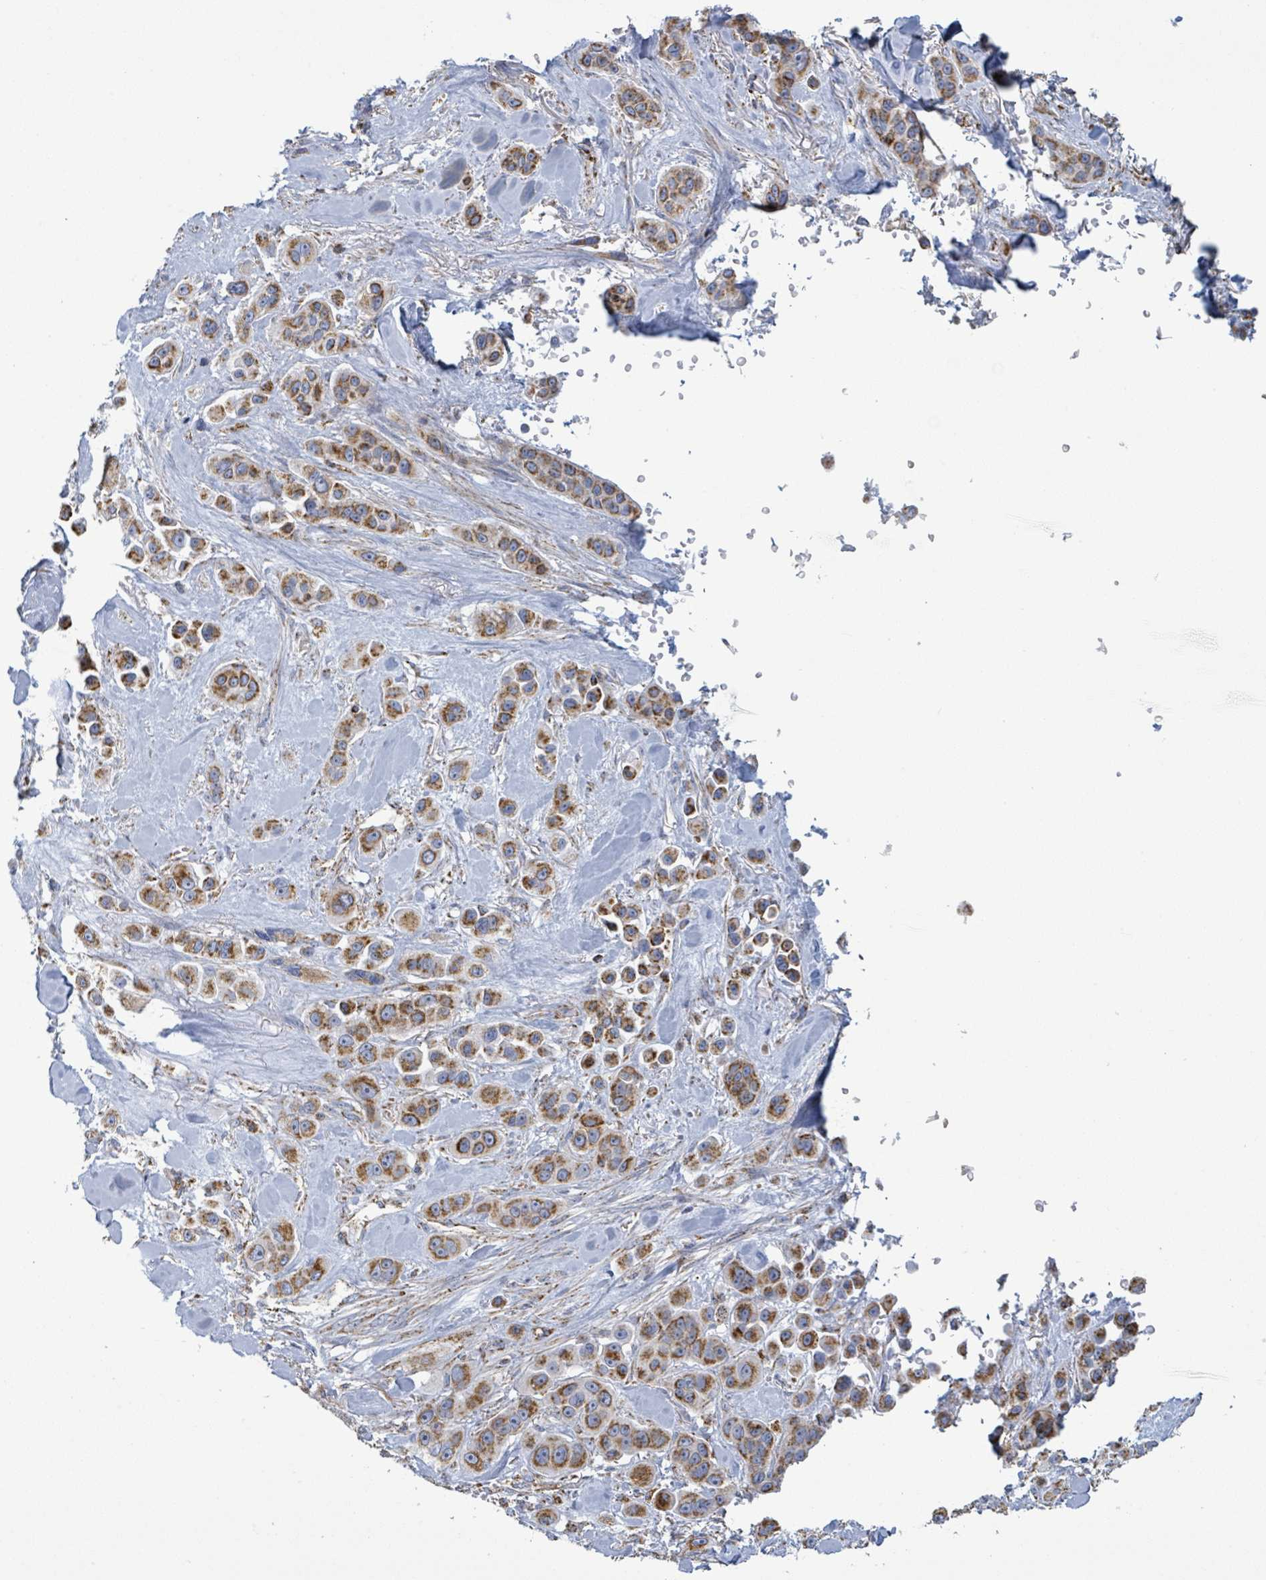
{"staining": {"intensity": "strong", "quantity": ">75%", "location": "cytoplasmic/membranous"}, "tissue": "skin cancer", "cell_type": "Tumor cells", "image_type": "cancer", "snomed": [{"axis": "morphology", "description": "Squamous cell carcinoma, NOS"}, {"axis": "topography", "description": "Skin"}], "caption": "Tumor cells demonstrate high levels of strong cytoplasmic/membranous staining in about >75% of cells in human squamous cell carcinoma (skin).", "gene": "SUCLG2", "patient": {"sex": "male", "age": 67}}